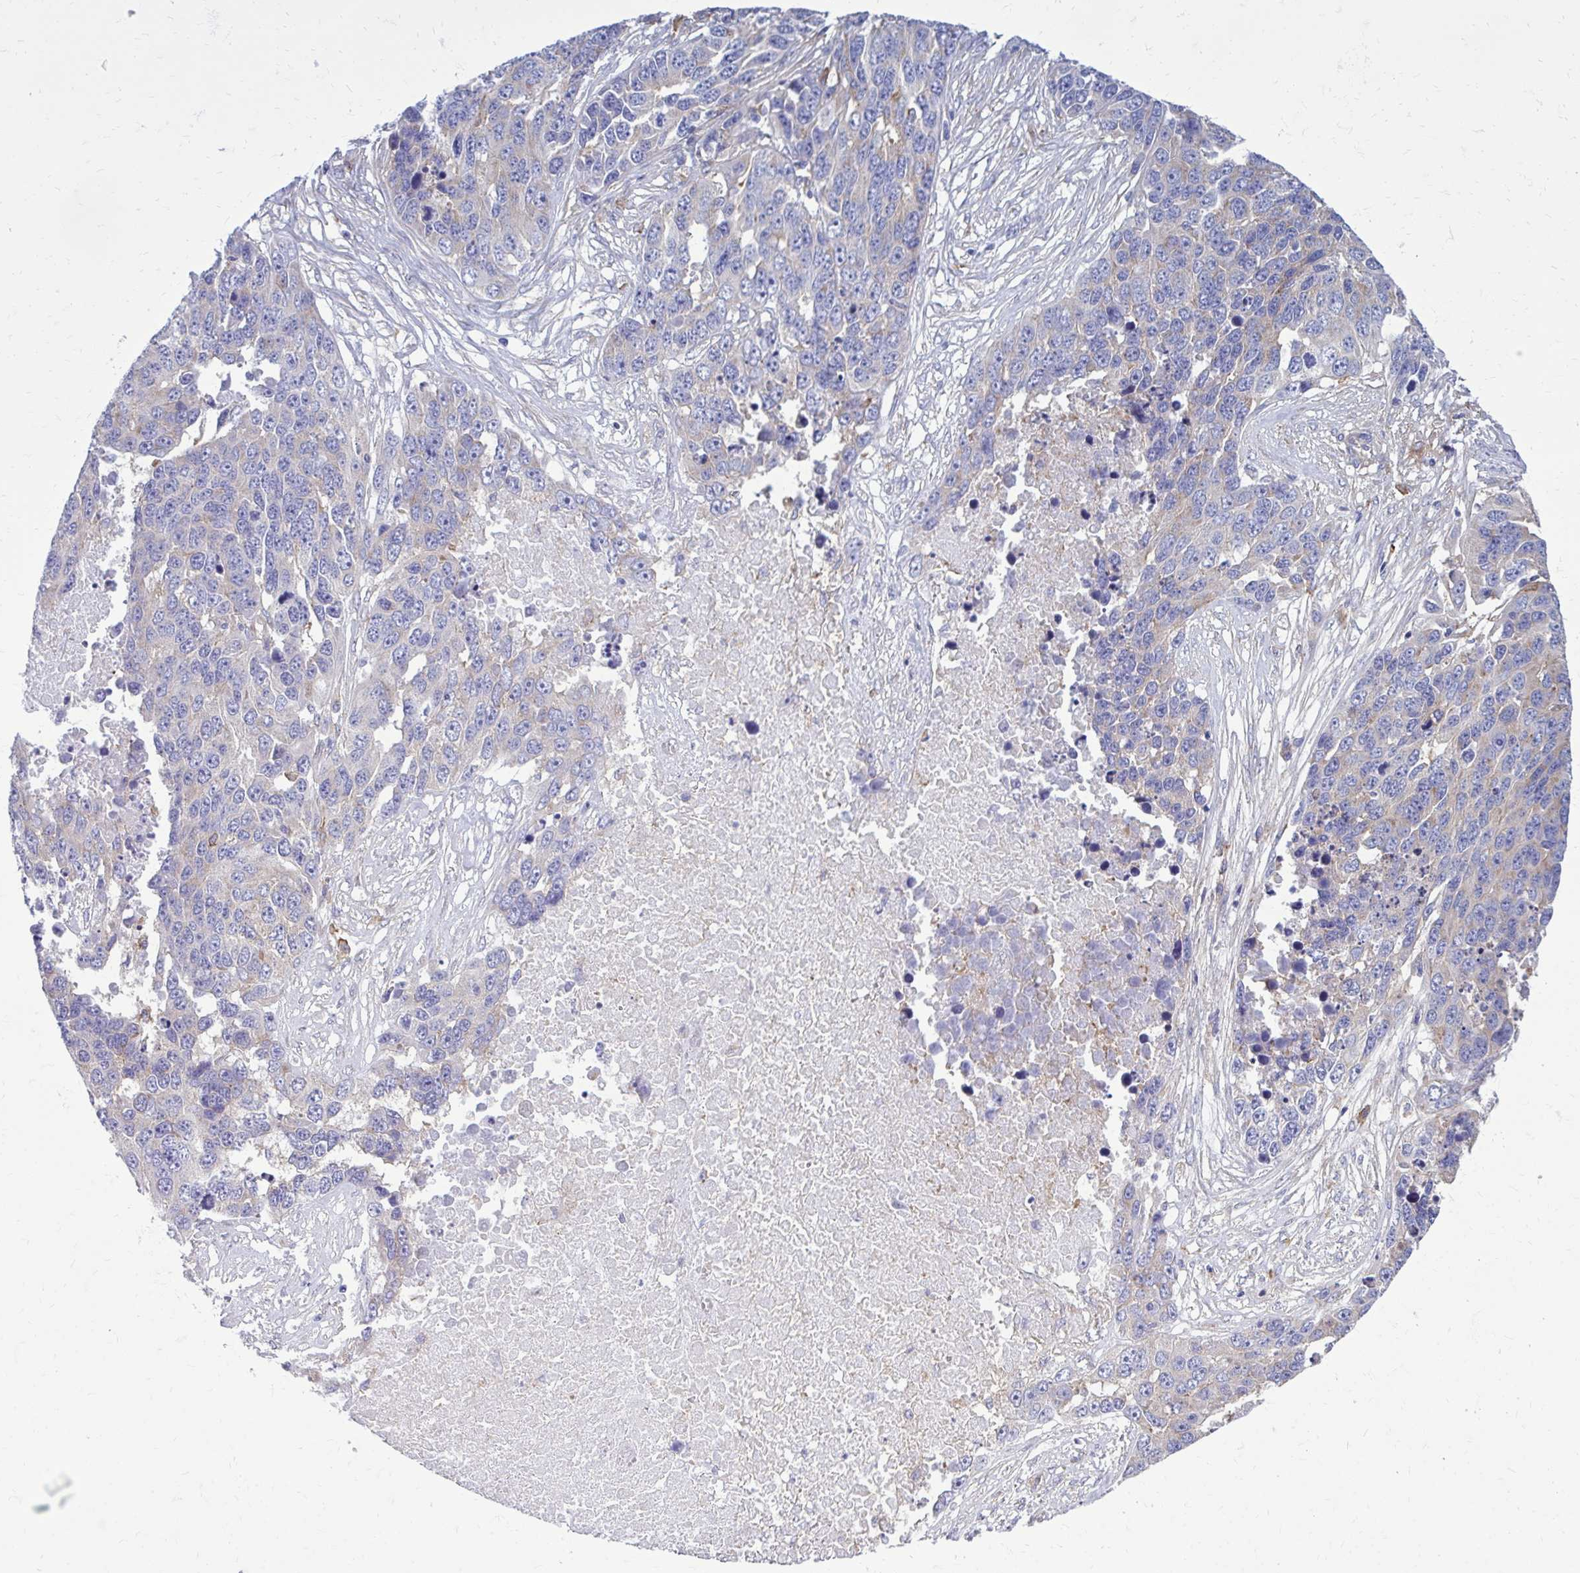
{"staining": {"intensity": "negative", "quantity": "none", "location": "none"}, "tissue": "ovarian cancer", "cell_type": "Tumor cells", "image_type": "cancer", "snomed": [{"axis": "morphology", "description": "Cystadenocarcinoma, serous, NOS"}, {"axis": "topography", "description": "Ovary"}], "caption": "This is an immunohistochemistry photomicrograph of ovarian cancer (serous cystadenocarcinoma). There is no staining in tumor cells.", "gene": "CLTA", "patient": {"sex": "female", "age": 76}}